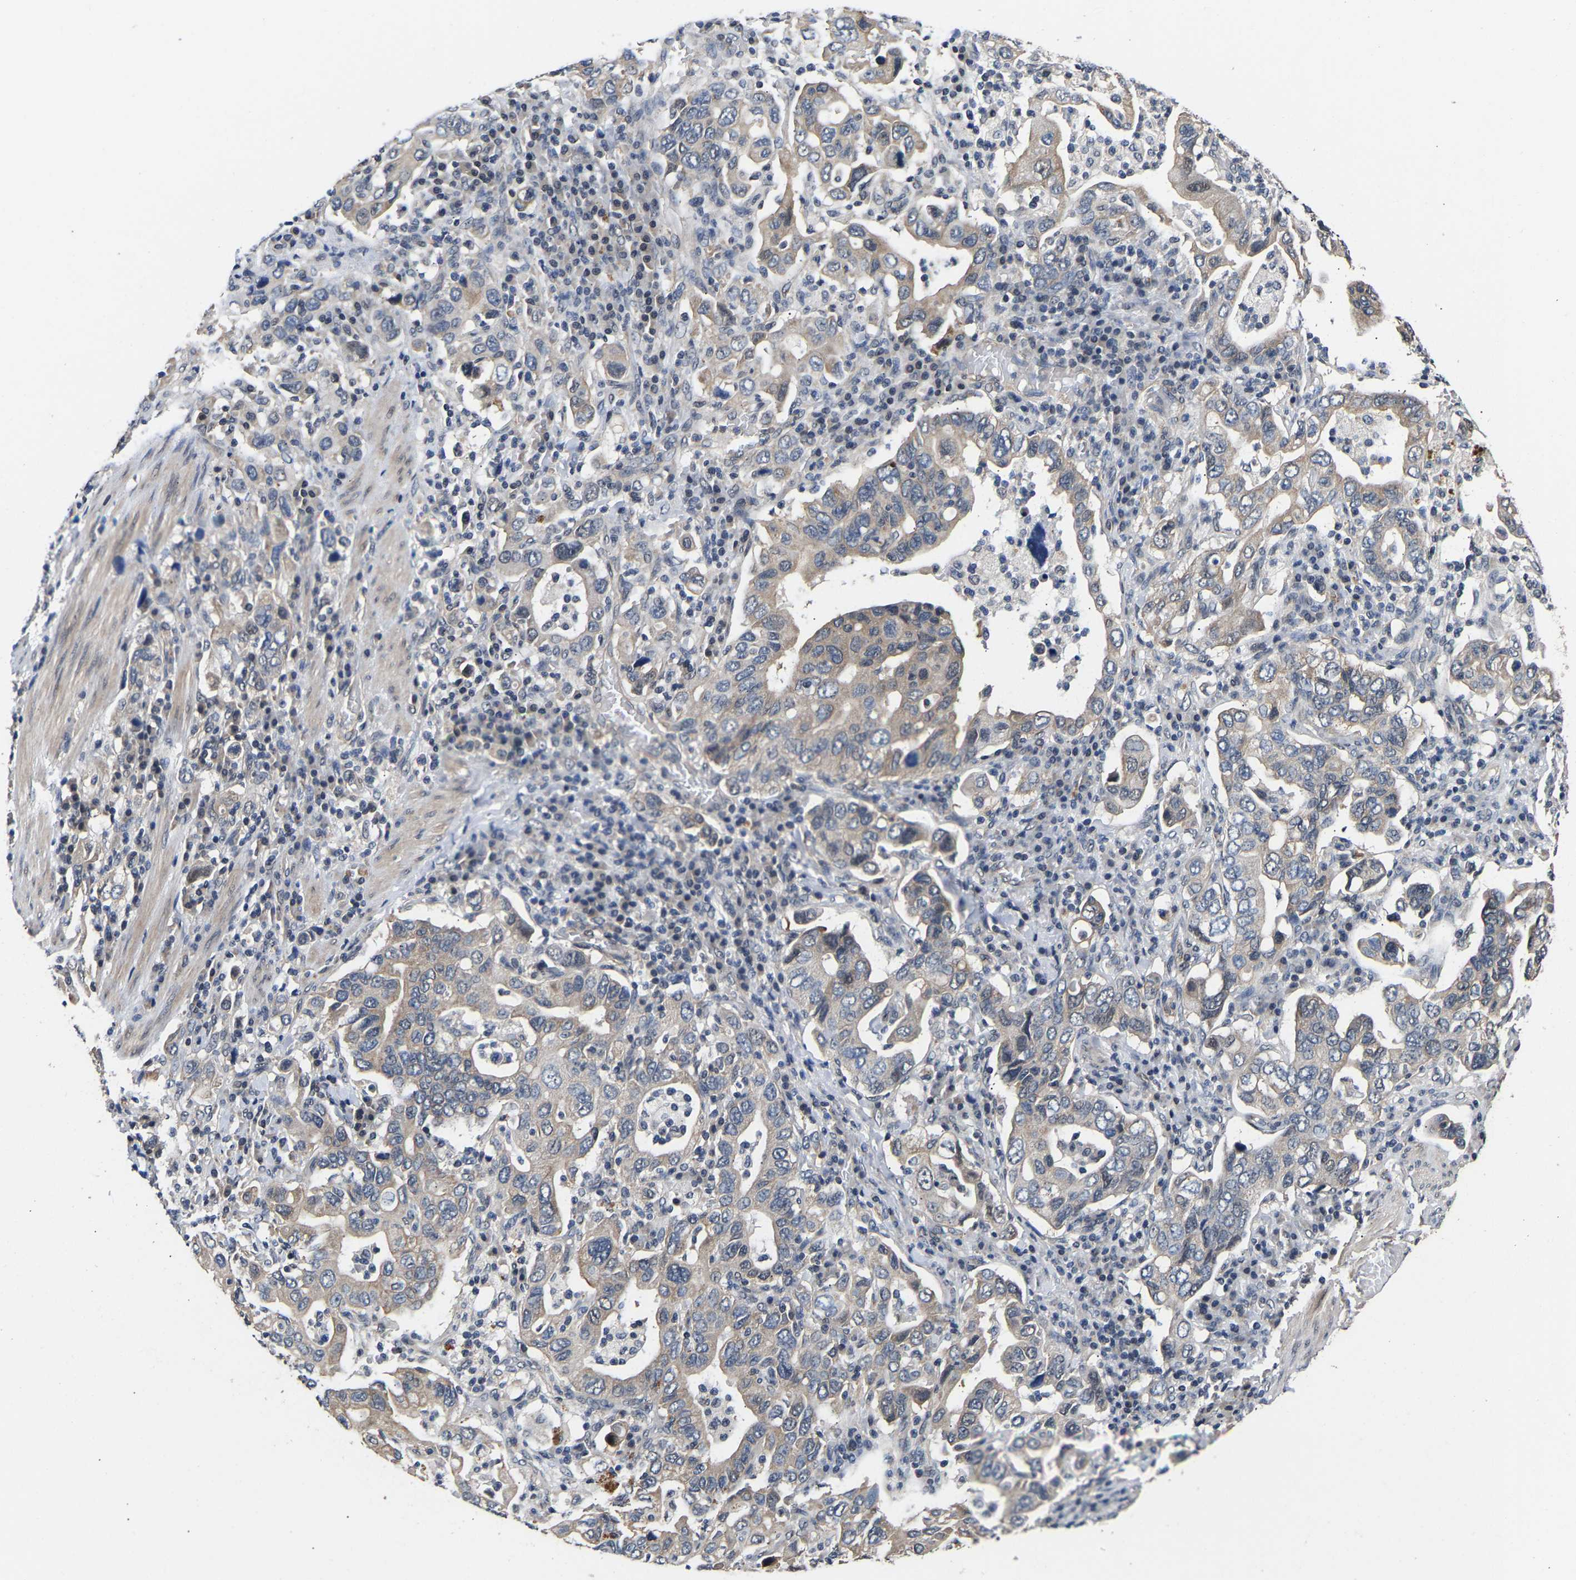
{"staining": {"intensity": "moderate", "quantity": "25%-75%", "location": "cytoplasmic/membranous"}, "tissue": "stomach cancer", "cell_type": "Tumor cells", "image_type": "cancer", "snomed": [{"axis": "morphology", "description": "Adenocarcinoma, NOS"}, {"axis": "topography", "description": "Stomach, upper"}], "caption": "Immunohistochemistry histopathology image of stomach cancer stained for a protein (brown), which displays medium levels of moderate cytoplasmic/membranous staining in approximately 25%-75% of tumor cells.", "gene": "METTL16", "patient": {"sex": "male", "age": 62}}